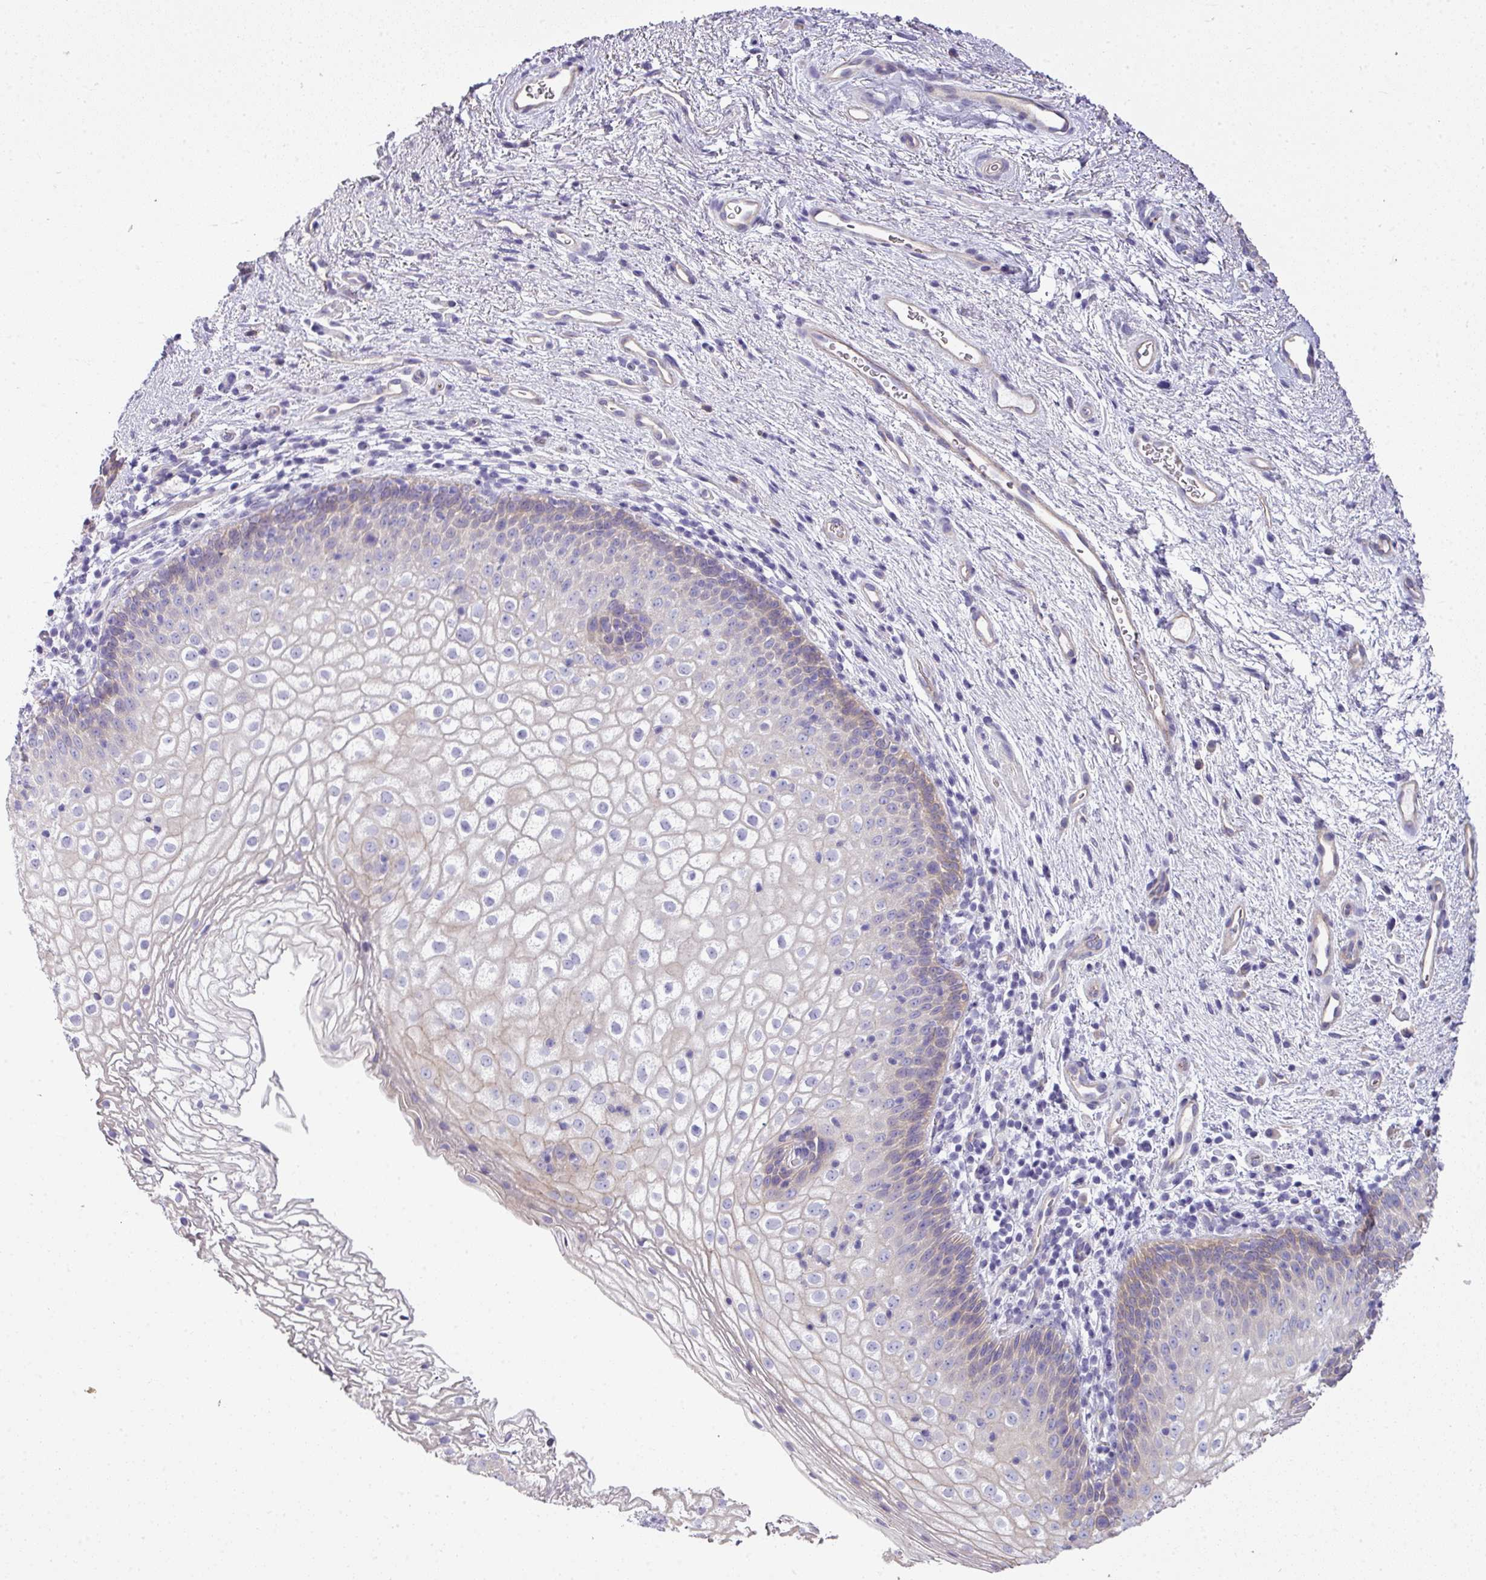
{"staining": {"intensity": "negative", "quantity": "none", "location": "none"}, "tissue": "vagina", "cell_type": "Squamous epithelial cells", "image_type": "normal", "snomed": [{"axis": "morphology", "description": "Normal tissue, NOS"}, {"axis": "topography", "description": "Vagina"}], "caption": "An immunohistochemistry histopathology image of unremarkable vagina is shown. There is no staining in squamous epithelial cells of vagina. (DAB IHC visualized using brightfield microscopy, high magnification).", "gene": "PALS2", "patient": {"sex": "female", "age": 47}}